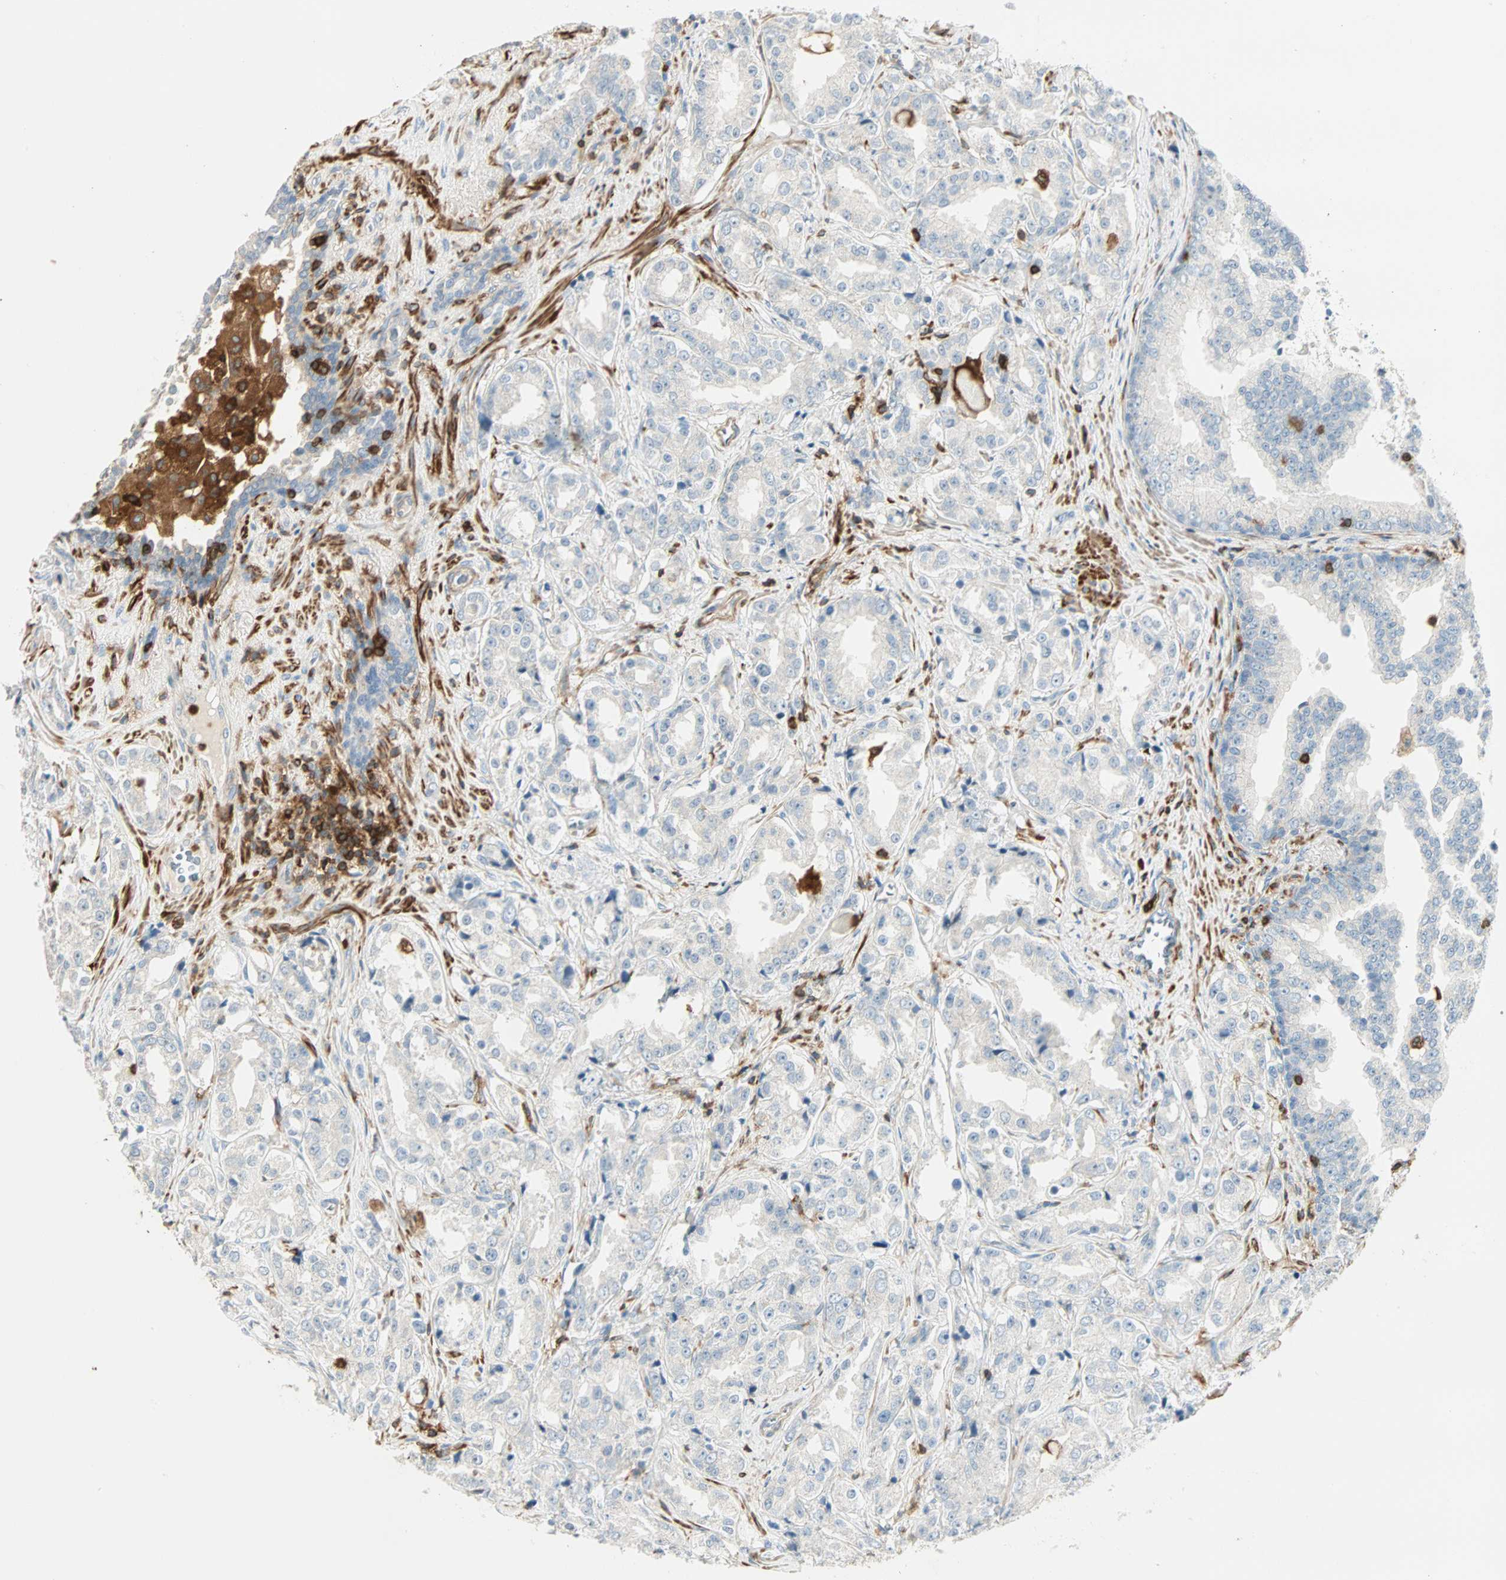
{"staining": {"intensity": "negative", "quantity": "none", "location": "none"}, "tissue": "prostate cancer", "cell_type": "Tumor cells", "image_type": "cancer", "snomed": [{"axis": "morphology", "description": "Adenocarcinoma, High grade"}, {"axis": "topography", "description": "Prostate"}], "caption": "The micrograph displays no significant expression in tumor cells of prostate cancer (high-grade adenocarcinoma).", "gene": "FMNL1", "patient": {"sex": "male", "age": 73}}